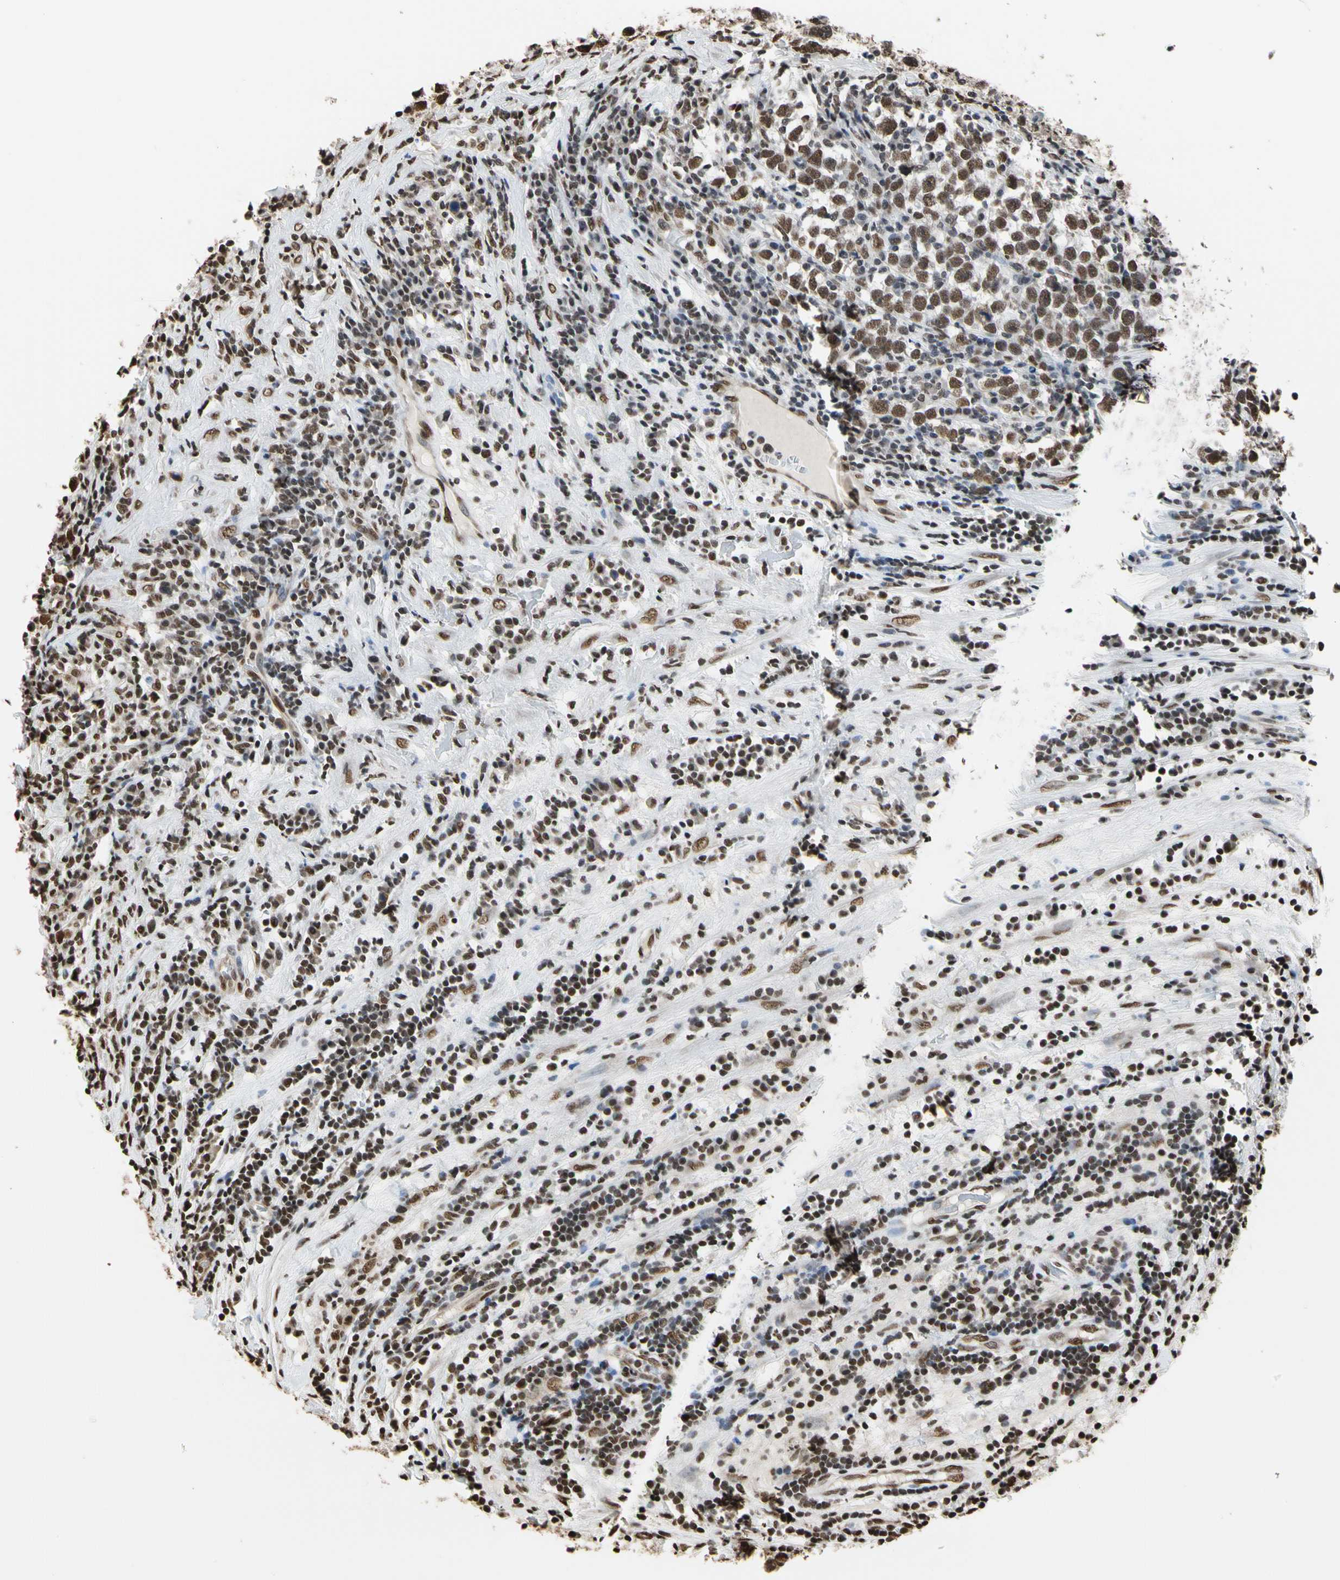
{"staining": {"intensity": "strong", "quantity": ">75%", "location": "nuclear"}, "tissue": "testis cancer", "cell_type": "Tumor cells", "image_type": "cancer", "snomed": [{"axis": "morphology", "description": "Seminoma, NOS"}, {"axis": "topography", "description": "Testis"}], "caption": "Protein analysis of testis seminoma tissue reveals strong nuclear expression in approximately >75% of tumor cells.", "gene": "HNRNPK", "patient": {"sex": "male", "age": 43}}